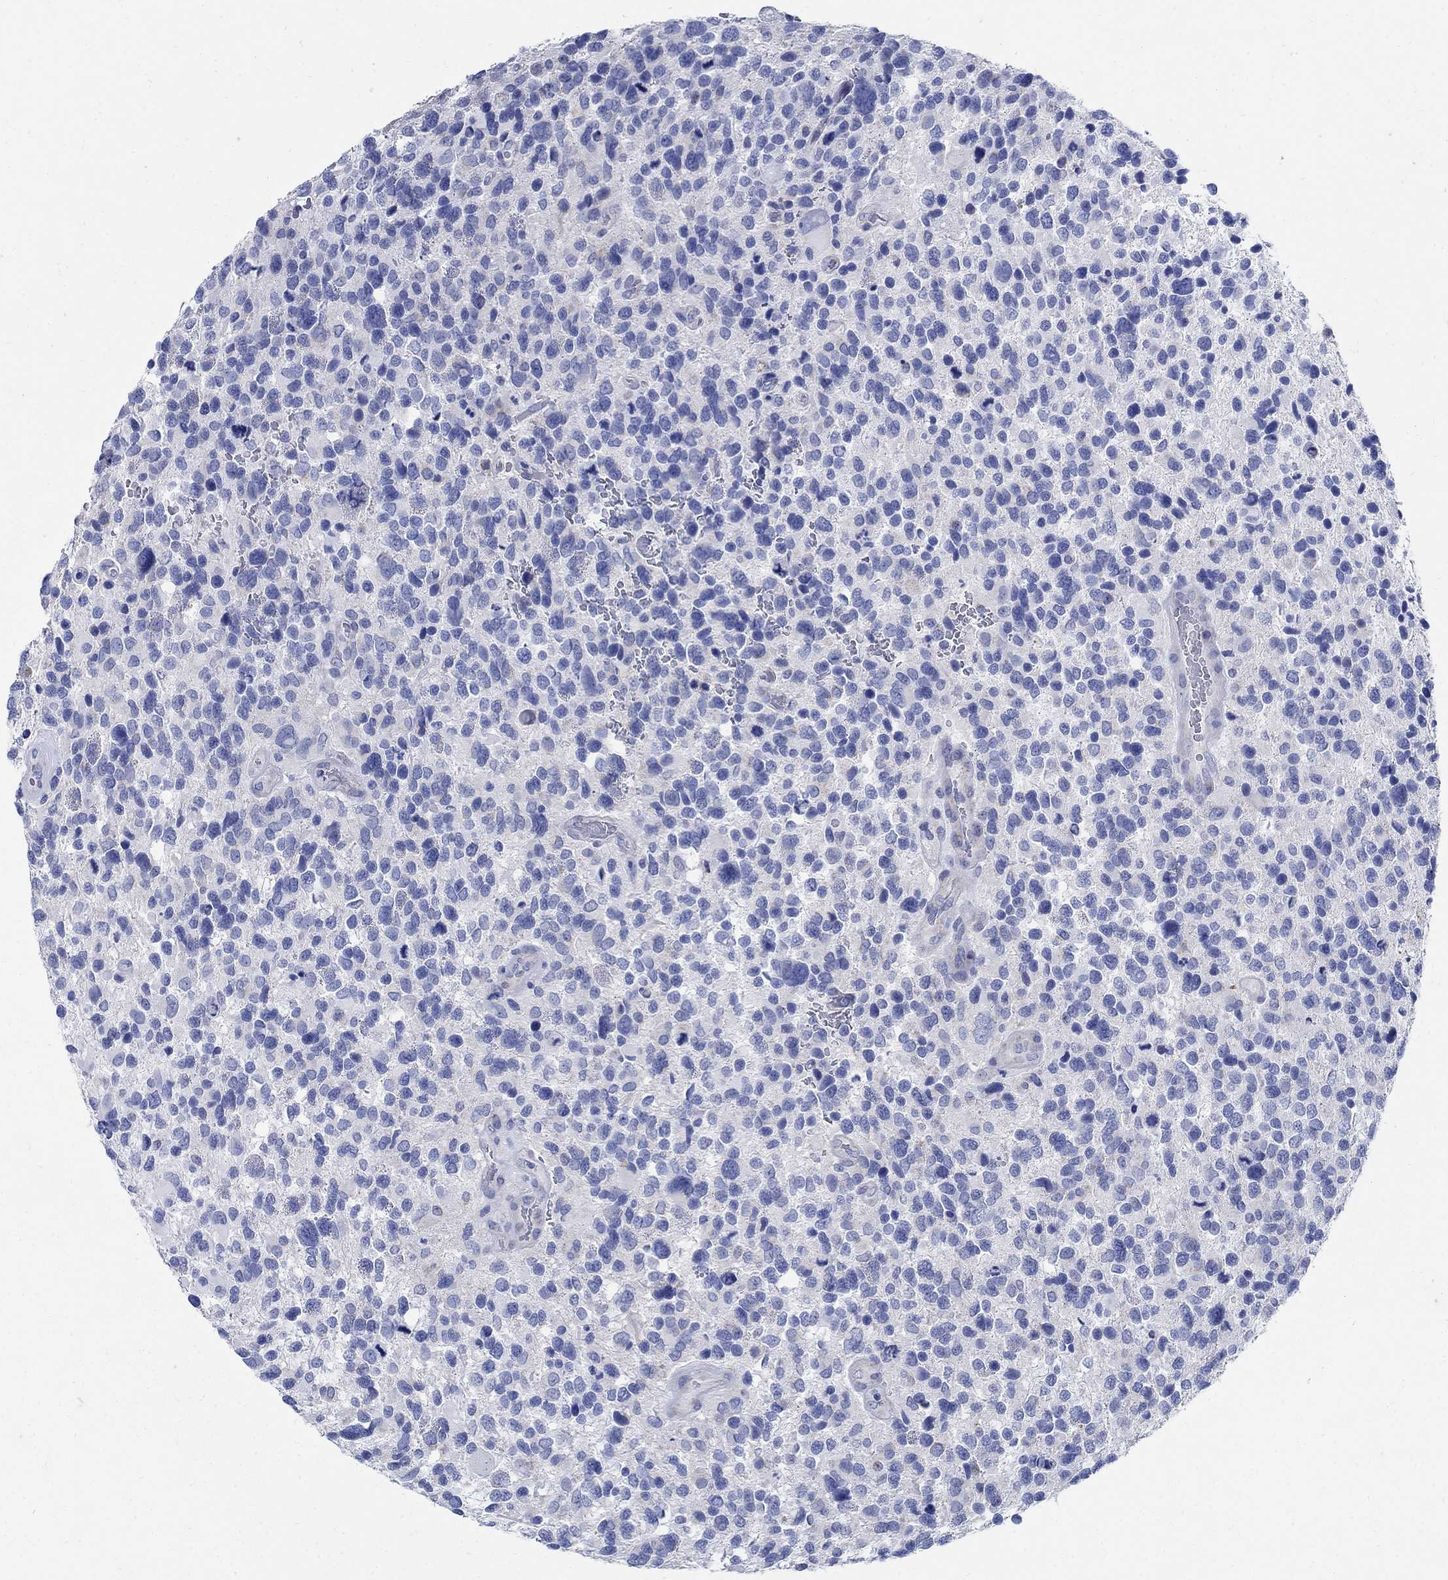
{"staining": {"intensity": "negative", "quantity": "none", "location": "none"}, "tissue": "glioma", "cell_type": "Tumor cells", "image_type": "cancer", "snomed": [{"axis": "morphology", "description": "Glioma, malignant, Low grade"}, {"axis": "topography", "description": "Brain"}], "caption": "IHC histopathology image of human malignant glioma (low-grade) stained for a protein (brown), which shows no staining in tumor cells.", "gene": "ZDHHC14", "patient": {"sex": "female", "age": 32}}